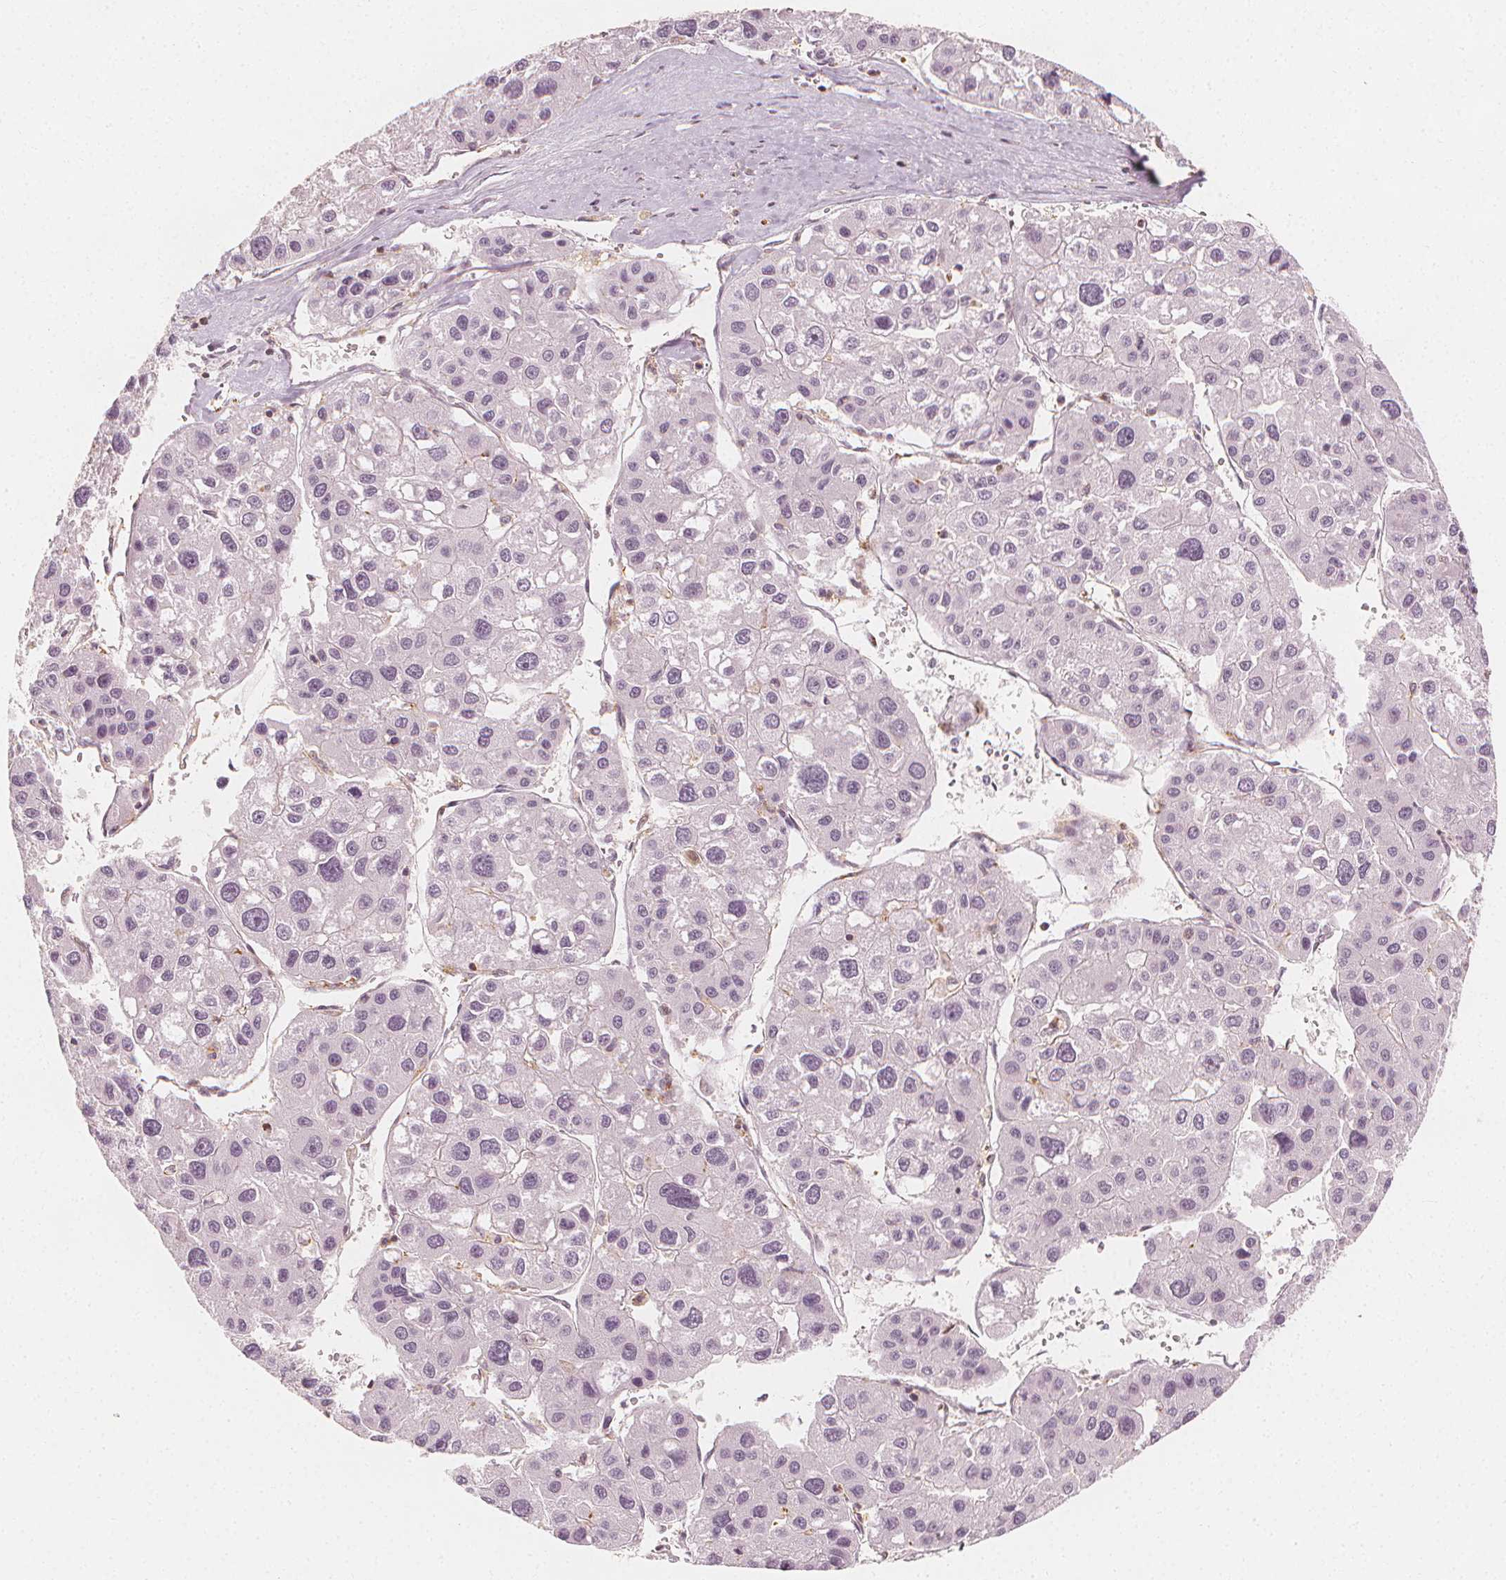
{"staining": {"intensity": "negative", "quantity": "none", "location": "none"}, "tissue": "liver cancer", "cell_type": "Tumor cells", "image_type": "cancer", "snomed": [{"axis": "morphology", "description": "Carcinoma, Hepatocellular, NOS"}, {"axis": "topography", "description": "Liver"}], "caption": "Histopathology image shows no significant protein positivity in tumor cells of hepatocellular carcinoma (liver).", "gene": "ARHGAP26", "patient": {"sex": "male", "age": 73}}